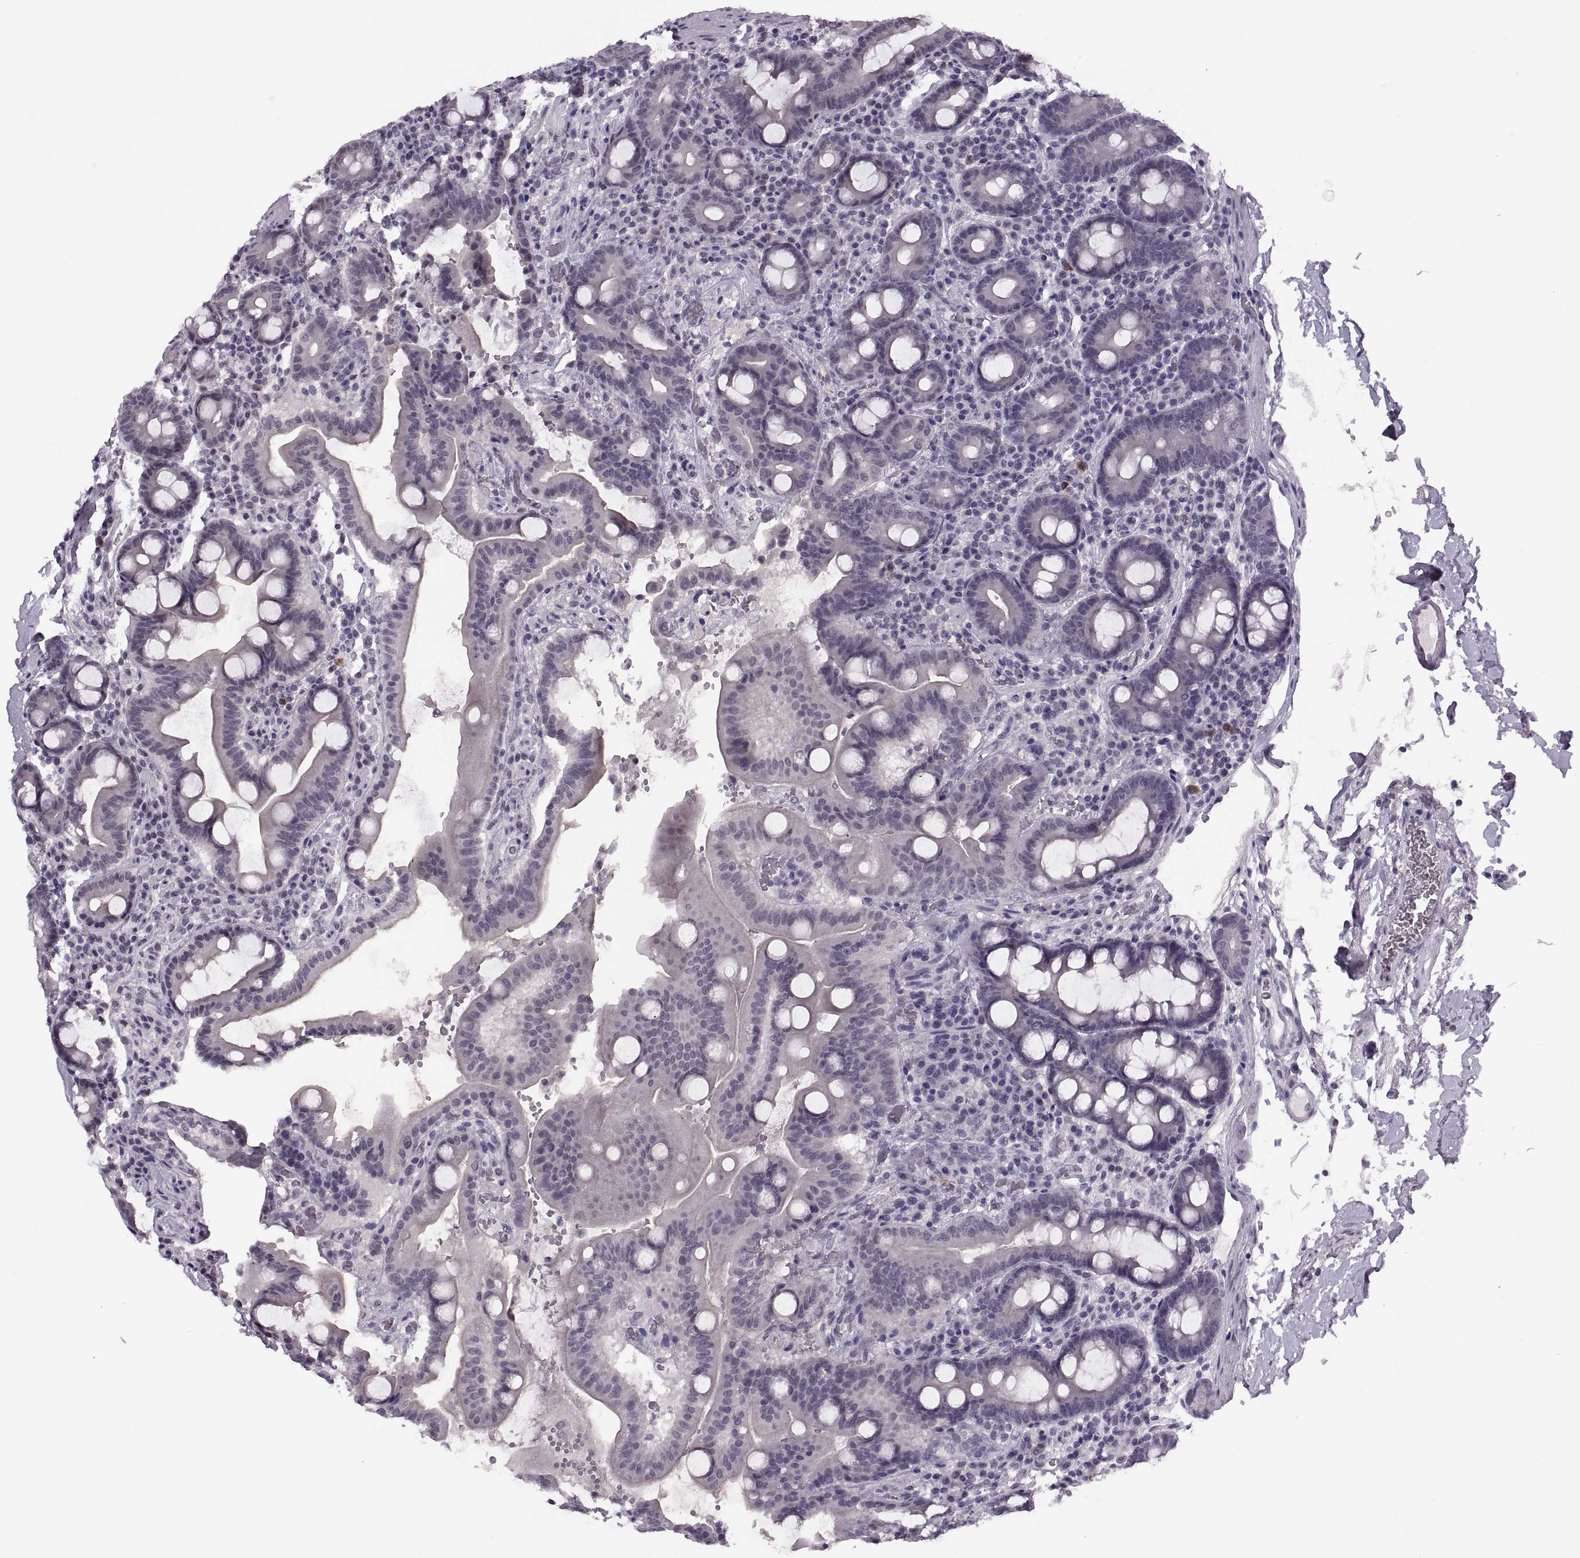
{"staining": {"intensity": "negative", "quantity": "none", "location": "none"}, "tissue": "duodenum", "cell_type": "Glandular cells", "image_type": "normal", "snomed": [{"axis": "morphology", "description": "Normal tissue, NOS"}, {"axis": "topography", "description": "Duodenum"}], "caption": "The photomicrograph demonstrates no significant expression in glandular cells of duodenum.", "gene": "OTP", "patient": {"sex": "male", "age": 59}}